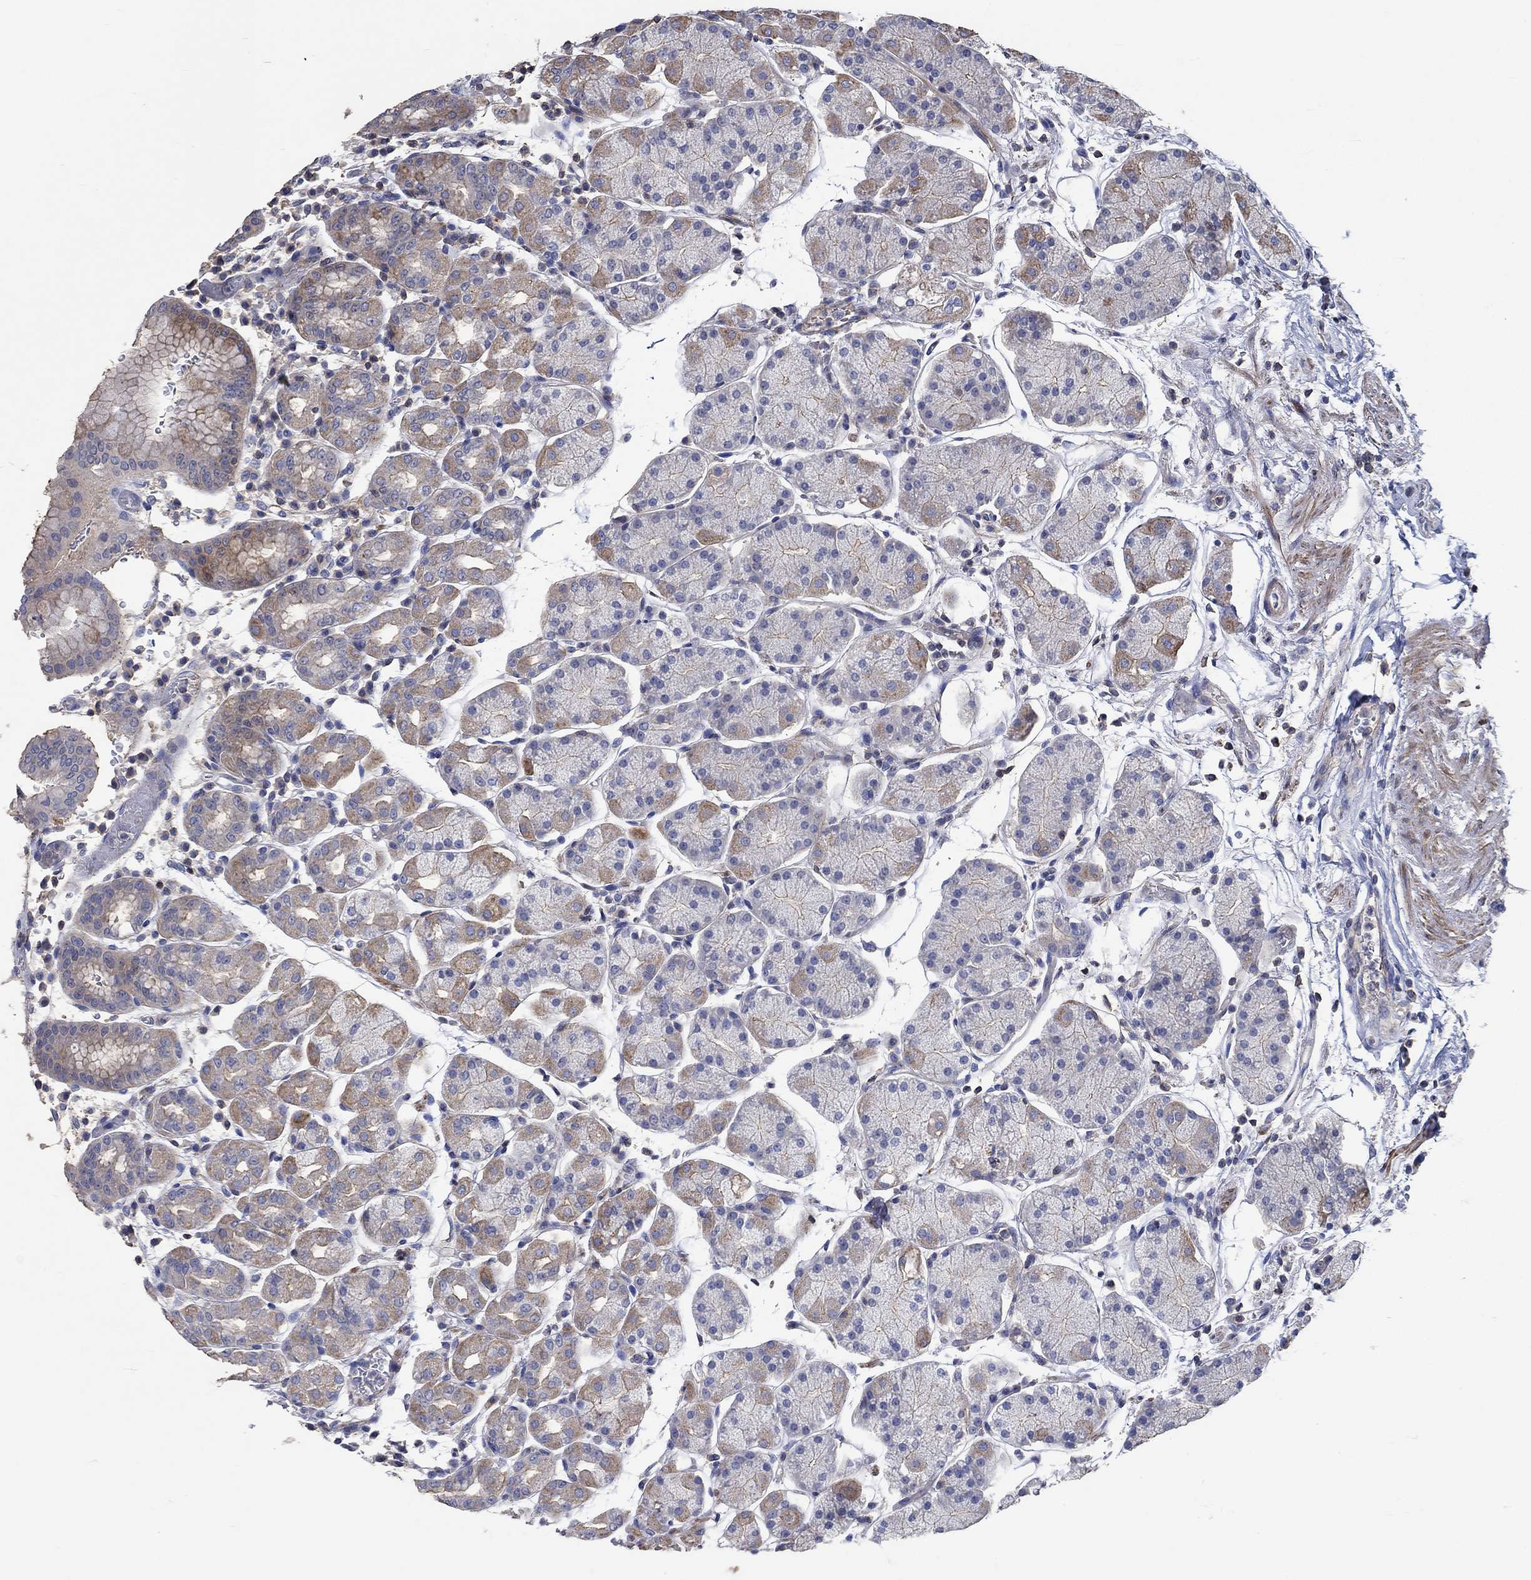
{"staining": {"intensity": "moderate", "quantity": "<25%", "location": "cytoplasmic/membranous"}, "tissue": "stomach", "cell_type": "Glandular cells", "image_type": "normal", "snomed": [{"axis": "morphology", "description": "Normal tissue, NOS"}, {"axis": "topography", "description": "Stomach"}], "caption": "Immunohistochemical staining of normal stomach displays <25% levels of moderate cytoplasmic/membranous protein positivity in about <25% of glandular cells.", "gene": "TNFAIP8L3", "patient": {"sex": "male", "age": 54}}